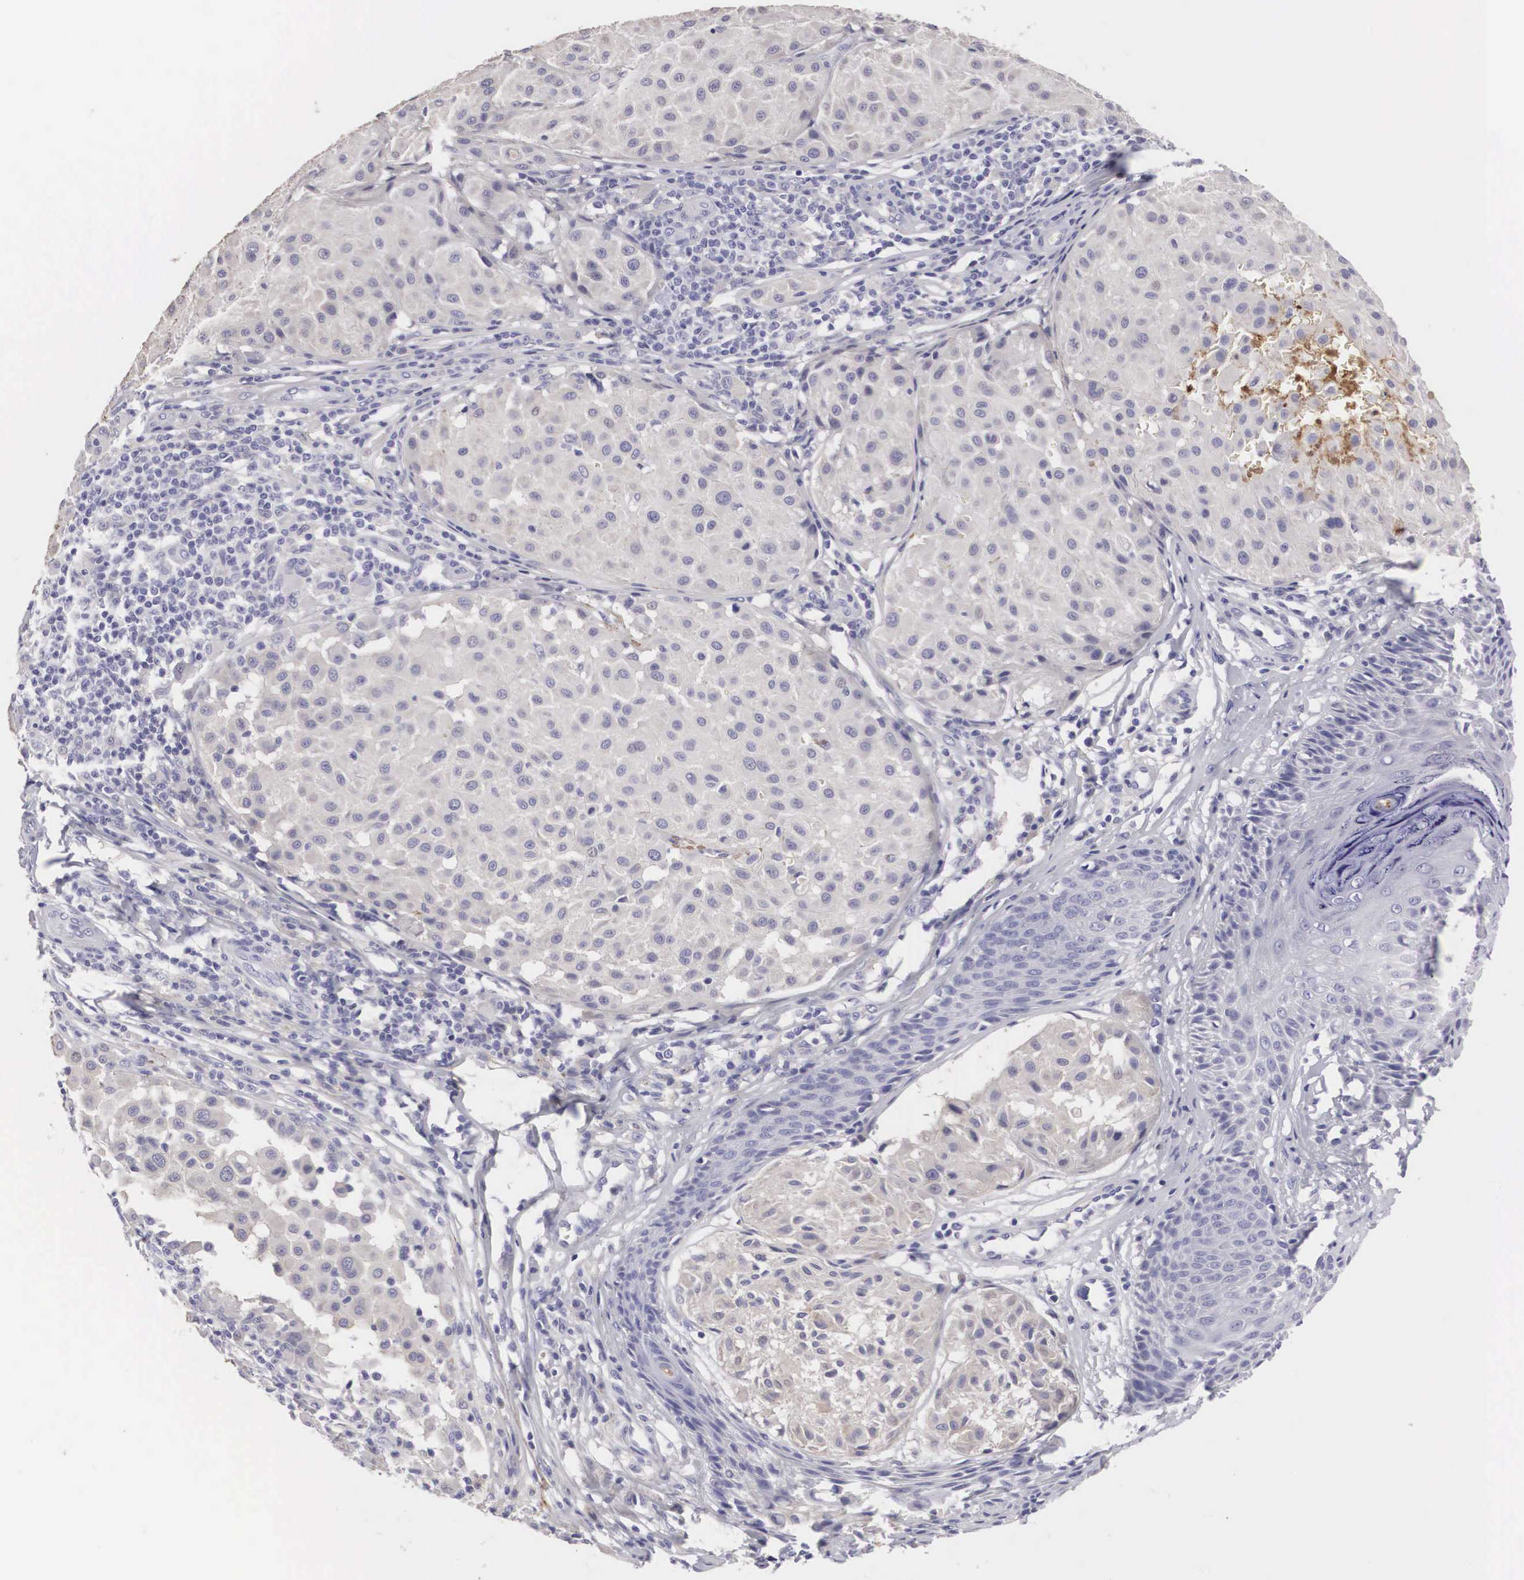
{"staining": {"intensity": "negative", "quantity": "none", "location": "none"}, "tissue": "melanoma", "cell_type": "Tumor cells", "image_type": "cancer", "snomed": [{"axis": "morphology", "description": "Malignant melanoma, NOS"}, {"axis": "topography", "description": "Skin"}], "caption": "IHC of malignant melanoma exhibits no expression in tumor cells. The staining was performed using DAB to visualize the protein expression in brown, while the nuclei were stained in blue with hematoxylin (Magnification: 20x).", "gene": "CLU", "patient": {"sex": "male", "age": 36}}